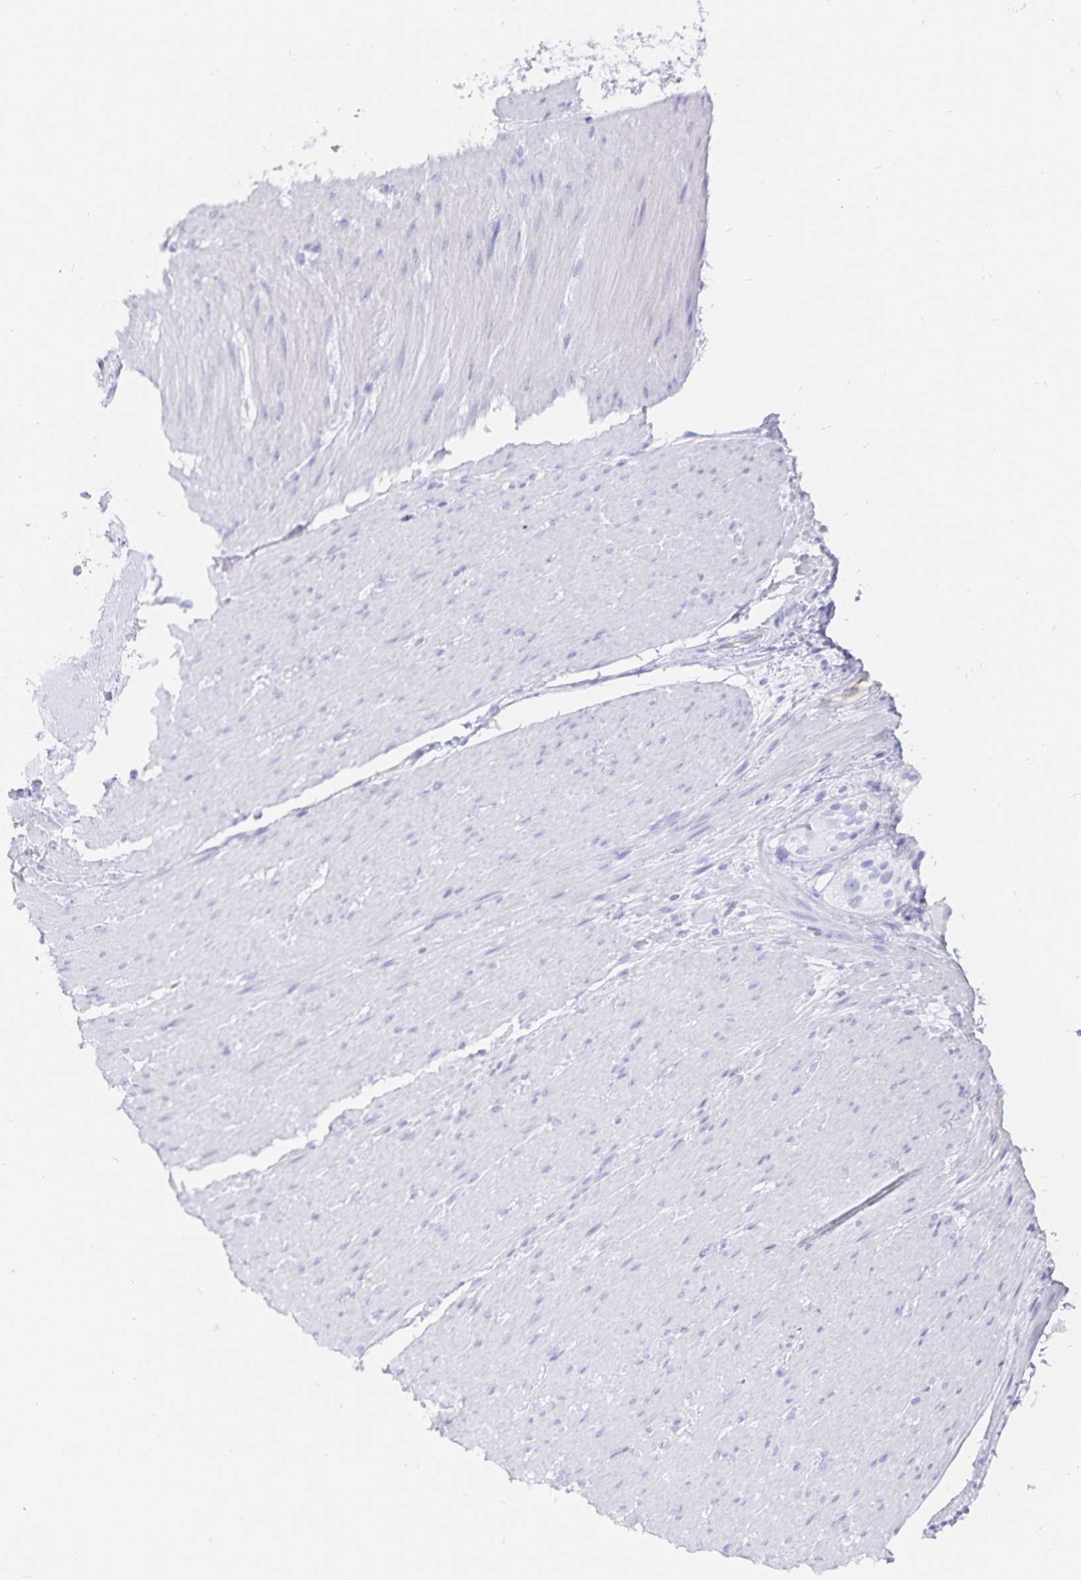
{"staining": {"intensity": "negative", "quantity": "none", "location": "none"}, "tissue": "smooth muscle", "cell_type": "Smooth muscle cells", "image_type": "normal", "snomed": [{"axis": "morphology", "description": "Normal tissue, NOS"}, {"axis": "topography", "description": "Smooth muscle"}, {"axis": "topography", "description": "Rectum"}], "caption": "Benign smooth muscle was stained to show a protein in brown. There is no significant expression in smooth muscle cells. (DAB (3,3'-diaminobenzidine) immunohistochemistry with hematoxylin counter stain).", "gene": "INSL5", "patient": {"sex": "male", "age": 53}}